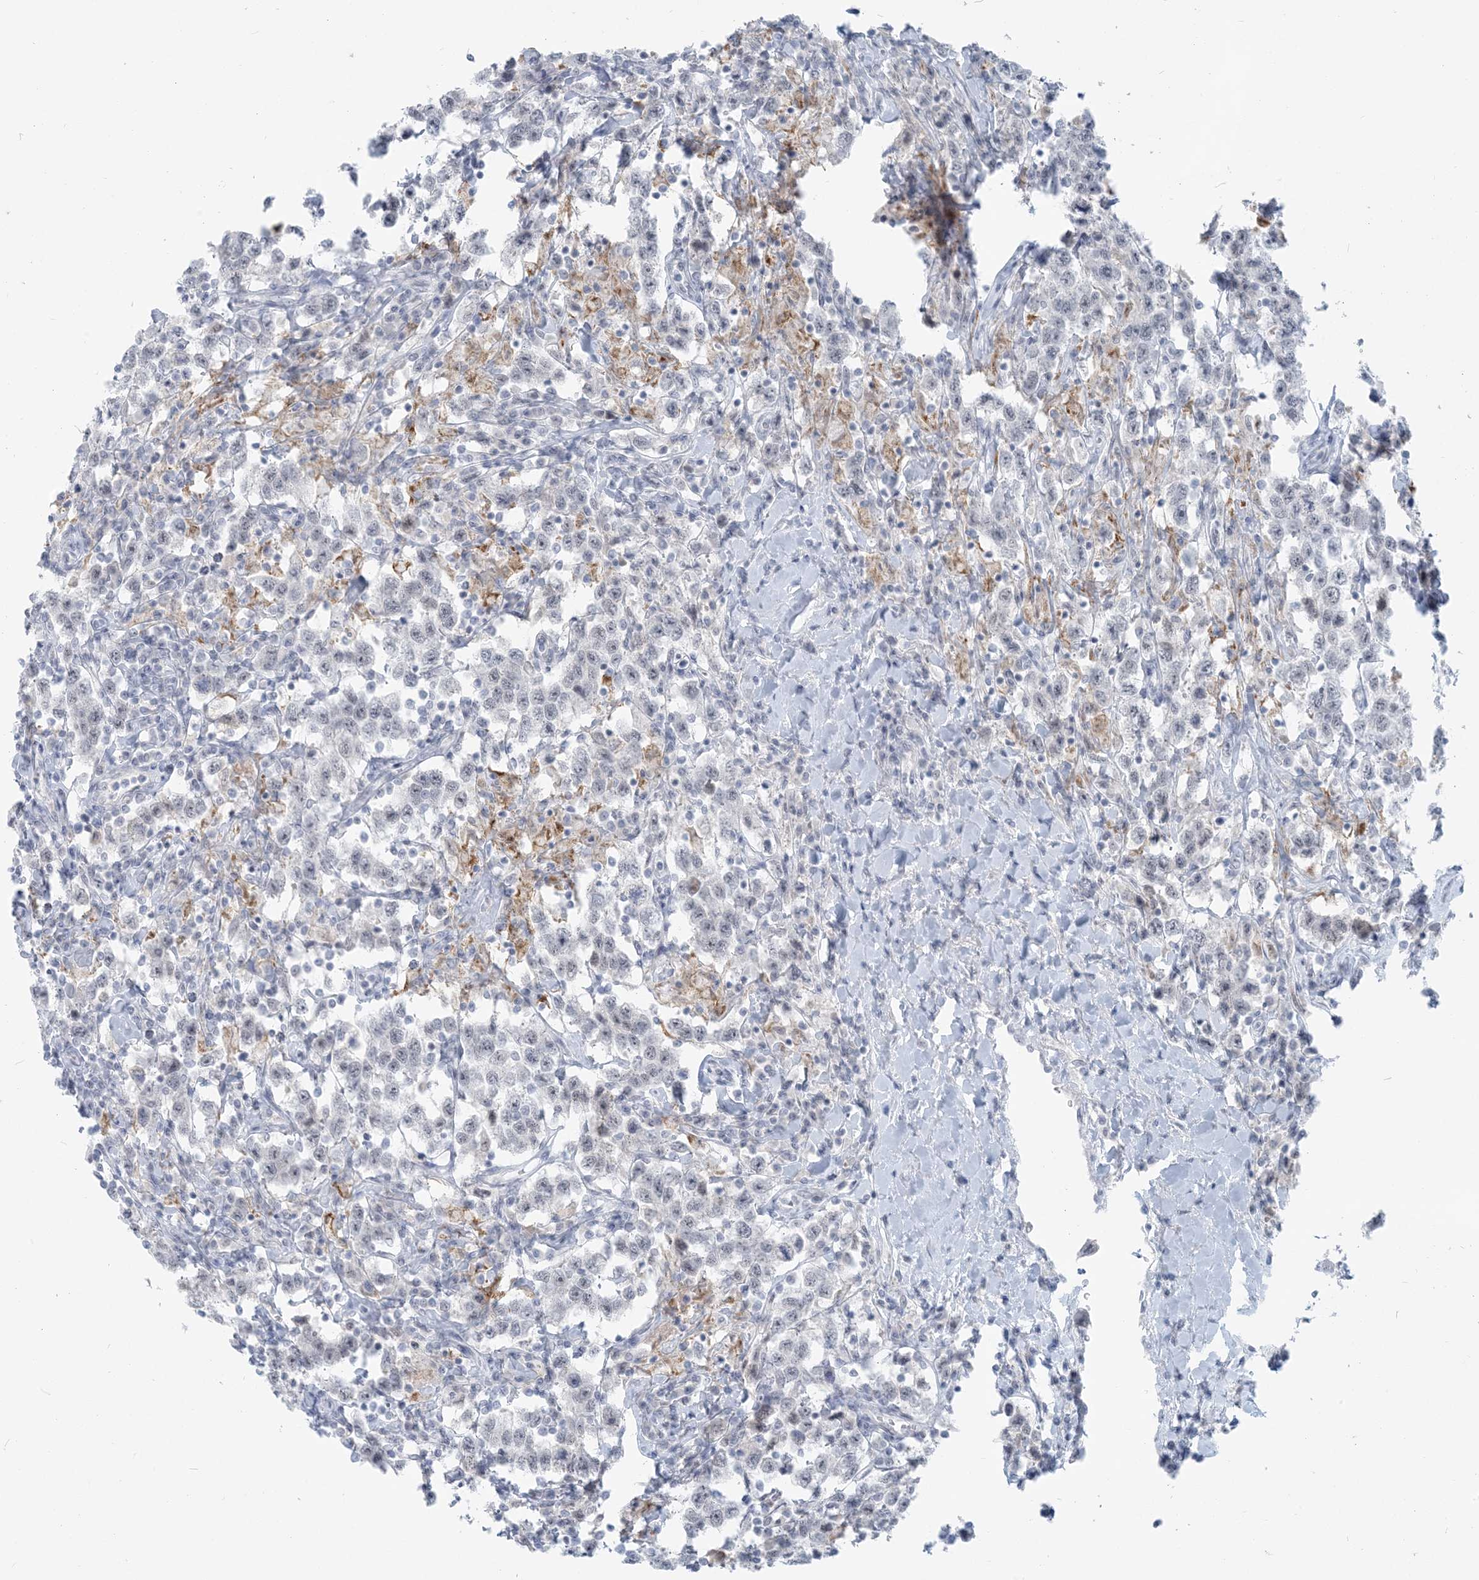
{"staining": {"intensity": "negative", "quantity": "none", "location": "none"}, "tissue": "testis cancer", "cell_type": "Tumor cells", "image_type": "cancer", "snomed": [{"axis": "morphology", "description": "Seminoma, NOS"}, {"axis": "topography", "description": "Testis"}], "caption": "This is an IHC image of testis cancer. There is no positivity in tumor cells.", "gene": "SCML1", "patient": {"sex": "male", "age": 41}}